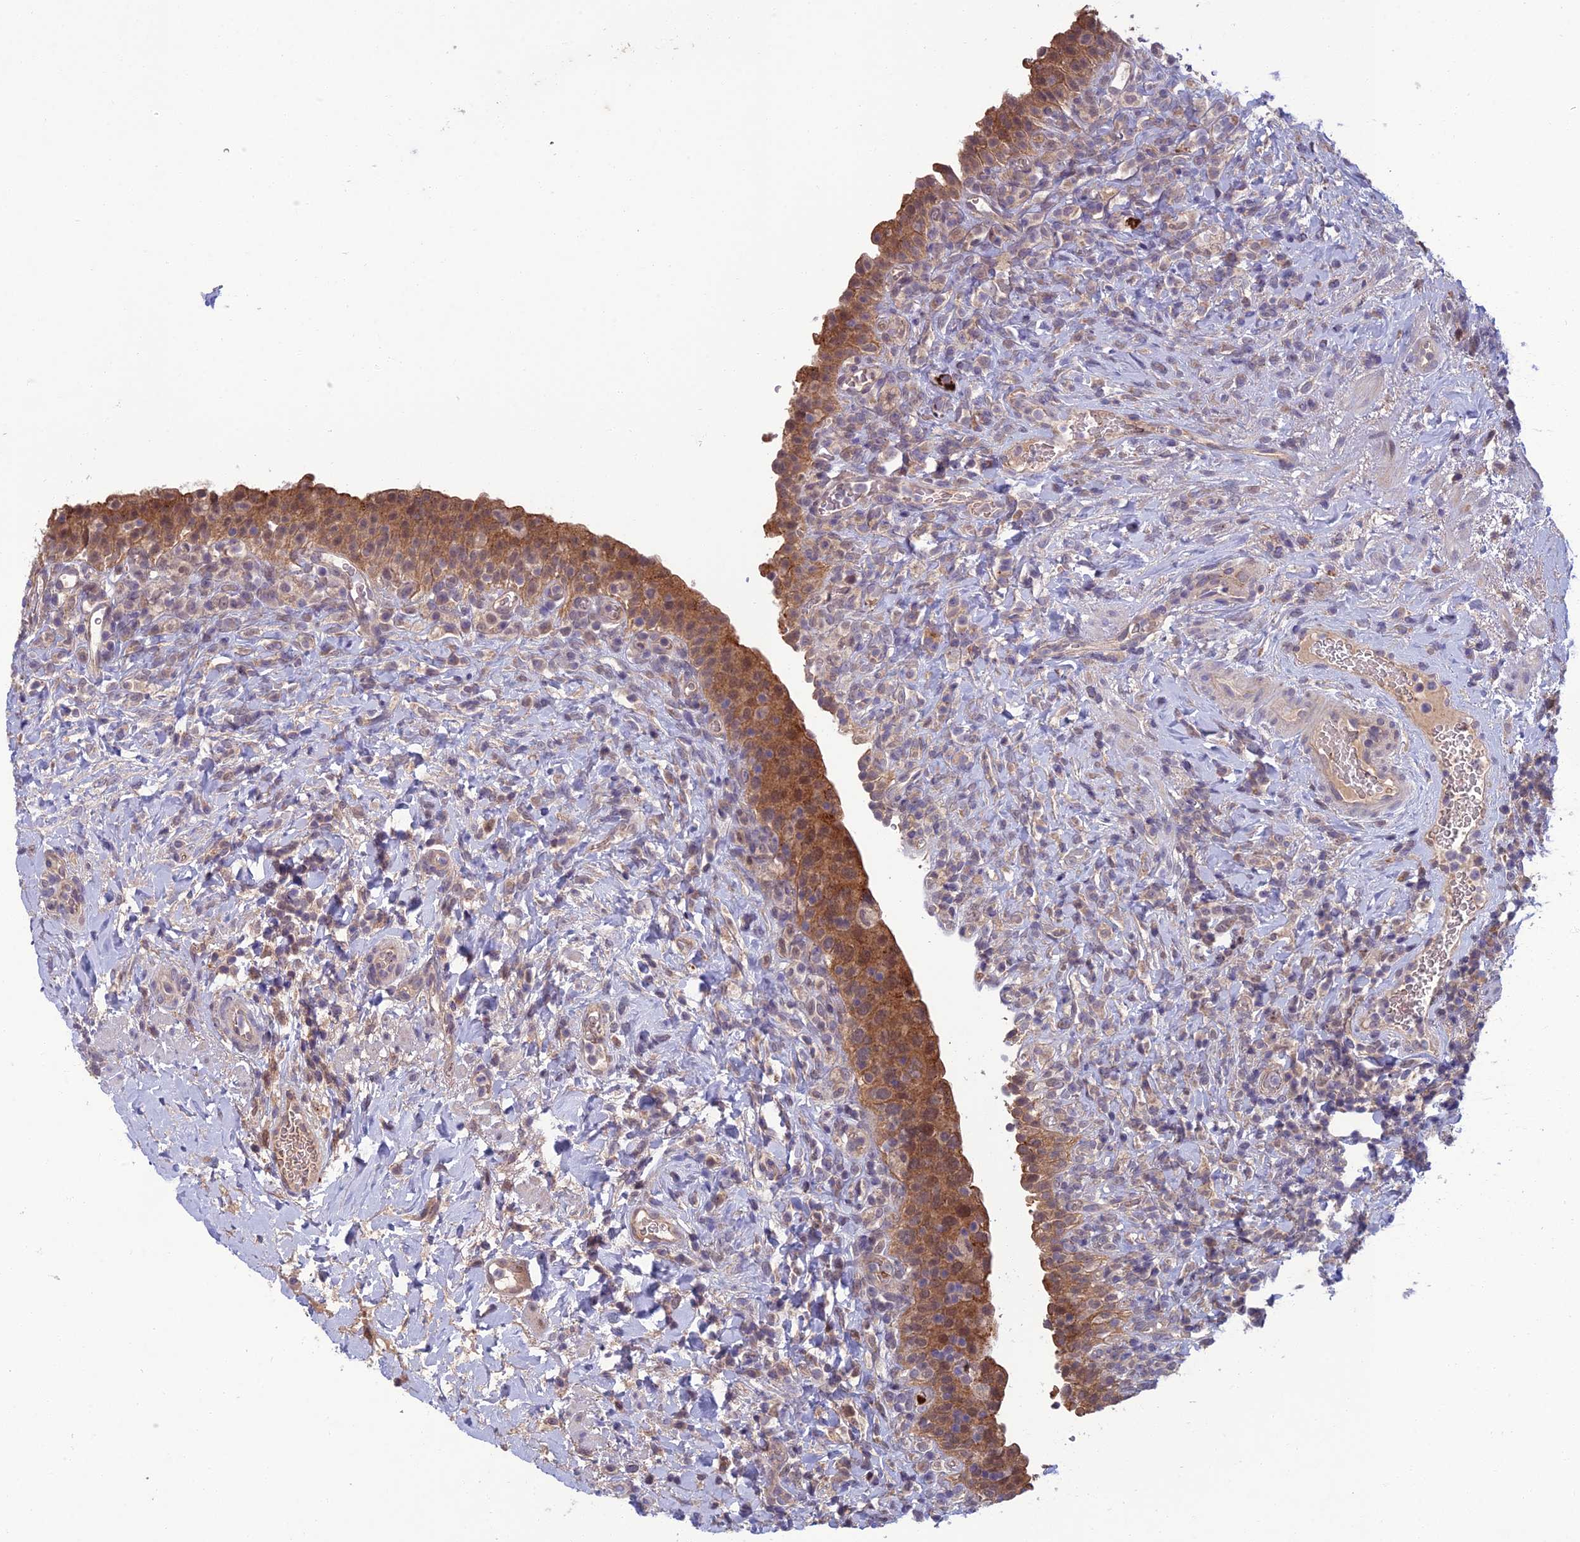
{"staining": {"intensity": "moderate", "quantity": ">75%", "location": "cytoplasmic/membranous"}, "tissue": "urinary bladder", "cell_type": "Urothelial cells", "image_type": "normal", "snomed": [{"axis": "morphology", "description": "Normal tissue, NOS"}, {"axis": "morphology", "description": "Inflammation, NOS"}, {"axis": "topography", "description": "Urinary bladder"}], "caption": "The photomicrograph exhibits staining of unremarkable urinary bladder, revealing moderate cytoplasmic/membranous protein staining (brown color) within urothelial cells.", "gene": "GIPC1", "patient": {"sex": "male", "age": 64}}